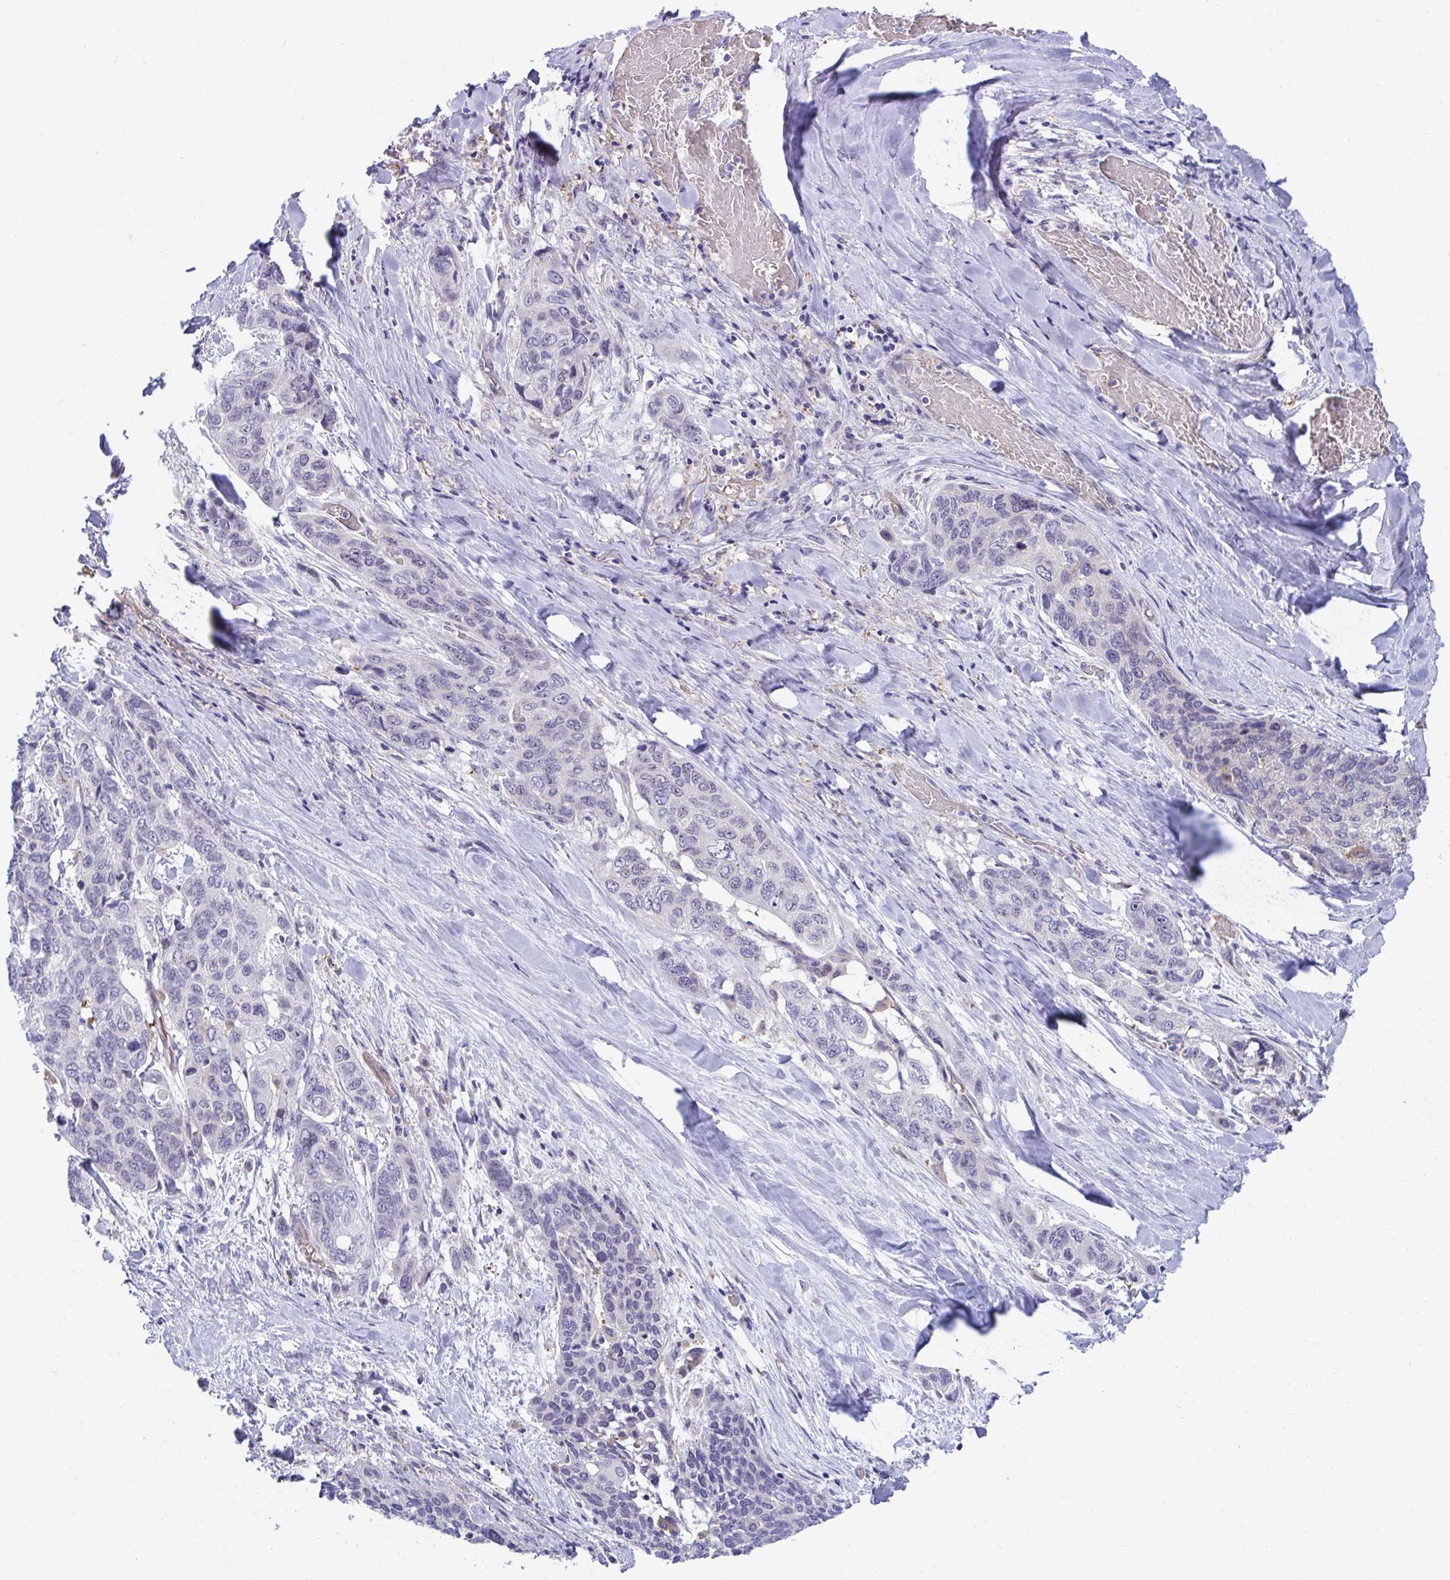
{"staining": {"intensity": "negative", "quantity": "none", "location": "none"}, "tissue": "lung cancer", "cell_type": "Tumor cells", "image_type": "cancer", "snomed": [{"axis": "morphology", "description": "Squamous cell carcinoma, NOS"}, {"axis": "morphology", "description": "Squamous cell carcinoma, metastatic, NOS"}, {"axis": "topography", "description": "Lymph node"}, {"axis": "topography", "description": "Lung"}], "caption": "The micrograph shows no significant staining in tumor cells of lung cancer.", "gene": "CENPQ", "patient": {"sex": "male", "age": 41}}